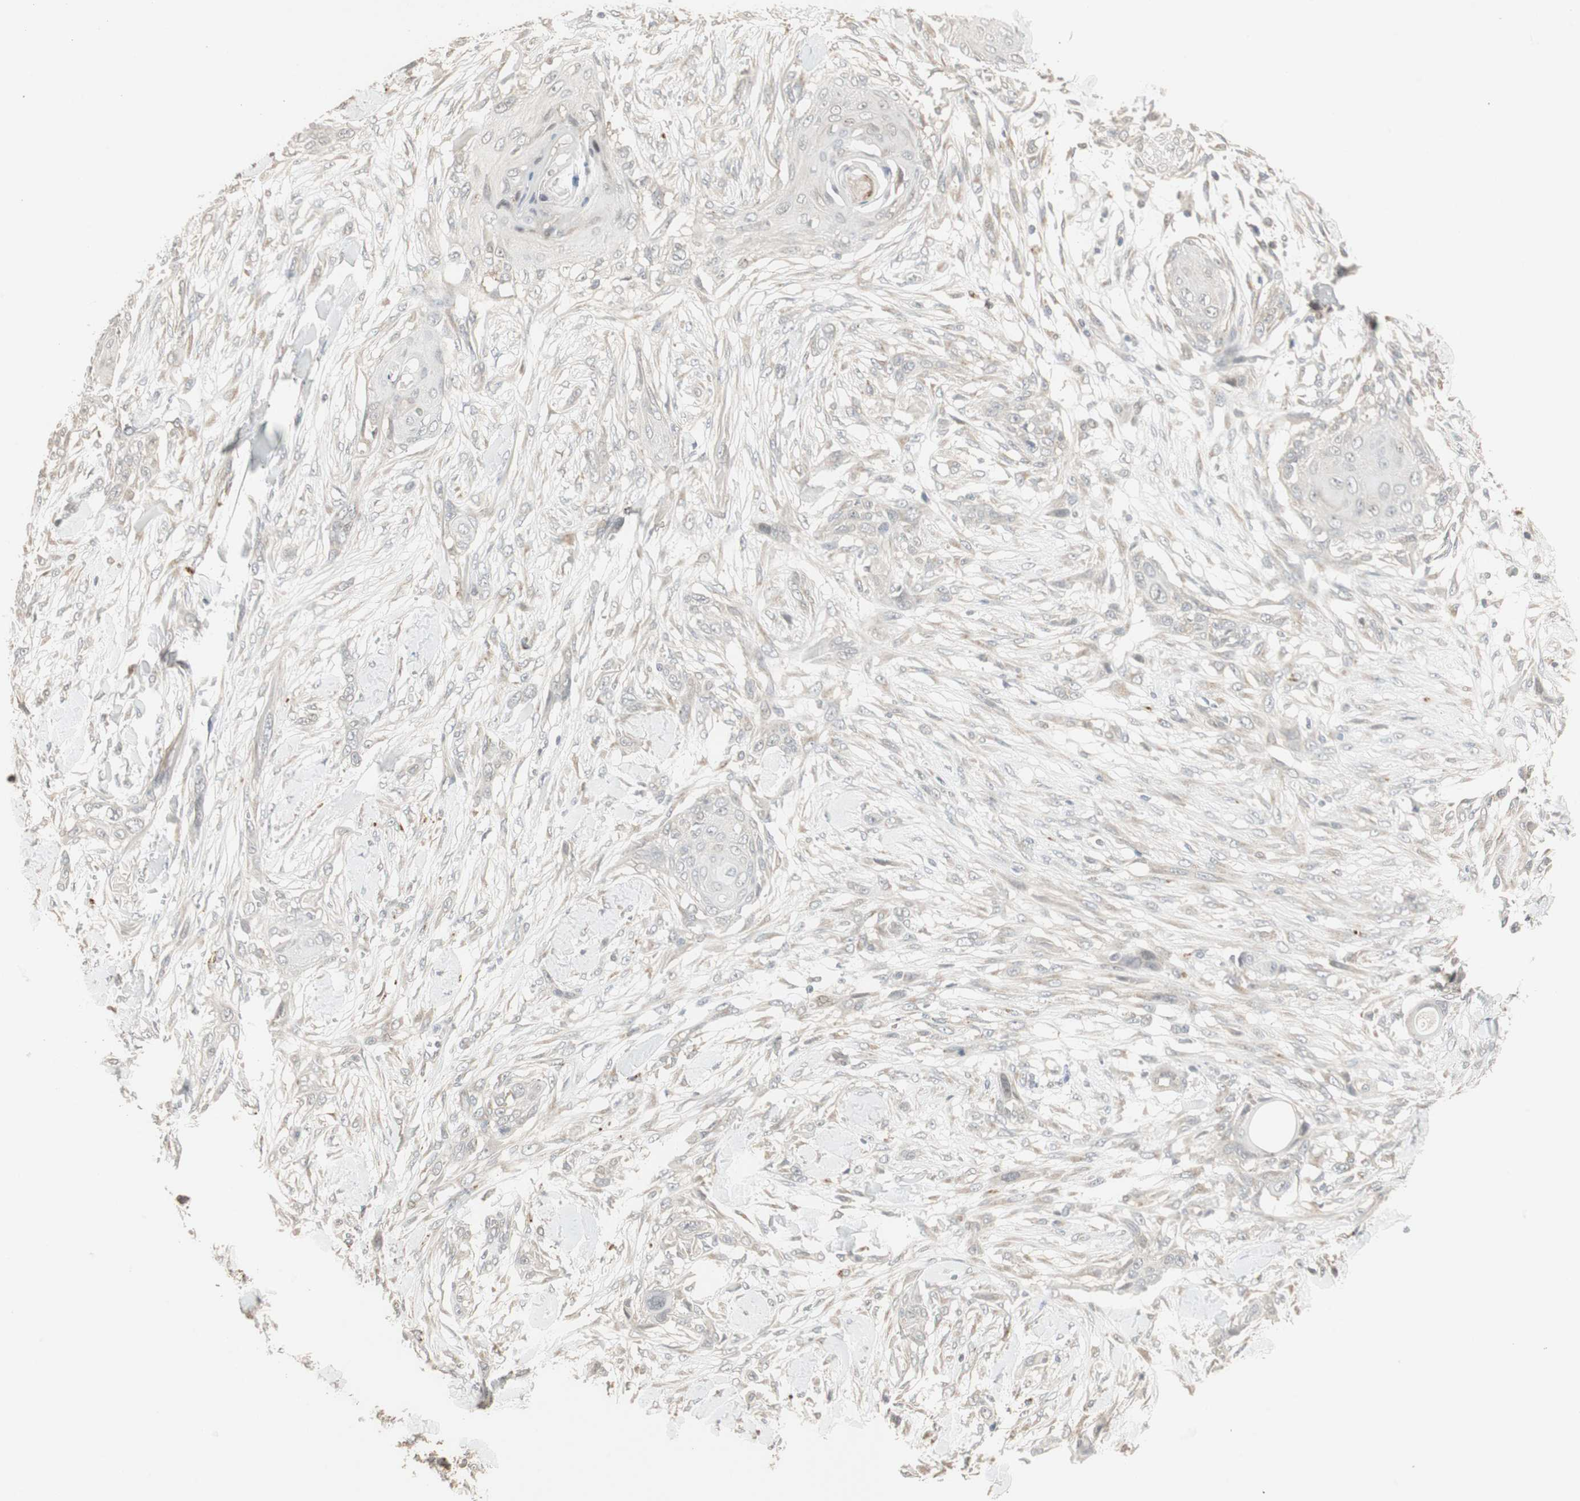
{"staining": {"intensity": "negative", "quantity": "none", "location": "none"}, "tissue": "skin cancer", "cell_type": "Tumor cells", "image_type": "cancer", "snomed": [{"axis": "morphology", "description": "Squamous cell carcinoma, NOS"}, {"axis": "topography", "description": "Skin"}], "caption": "There is no significant staining in tumor cells of skin cancer.", "gene": "SNX4", "patient": {"sex": "female", "age": 59}}